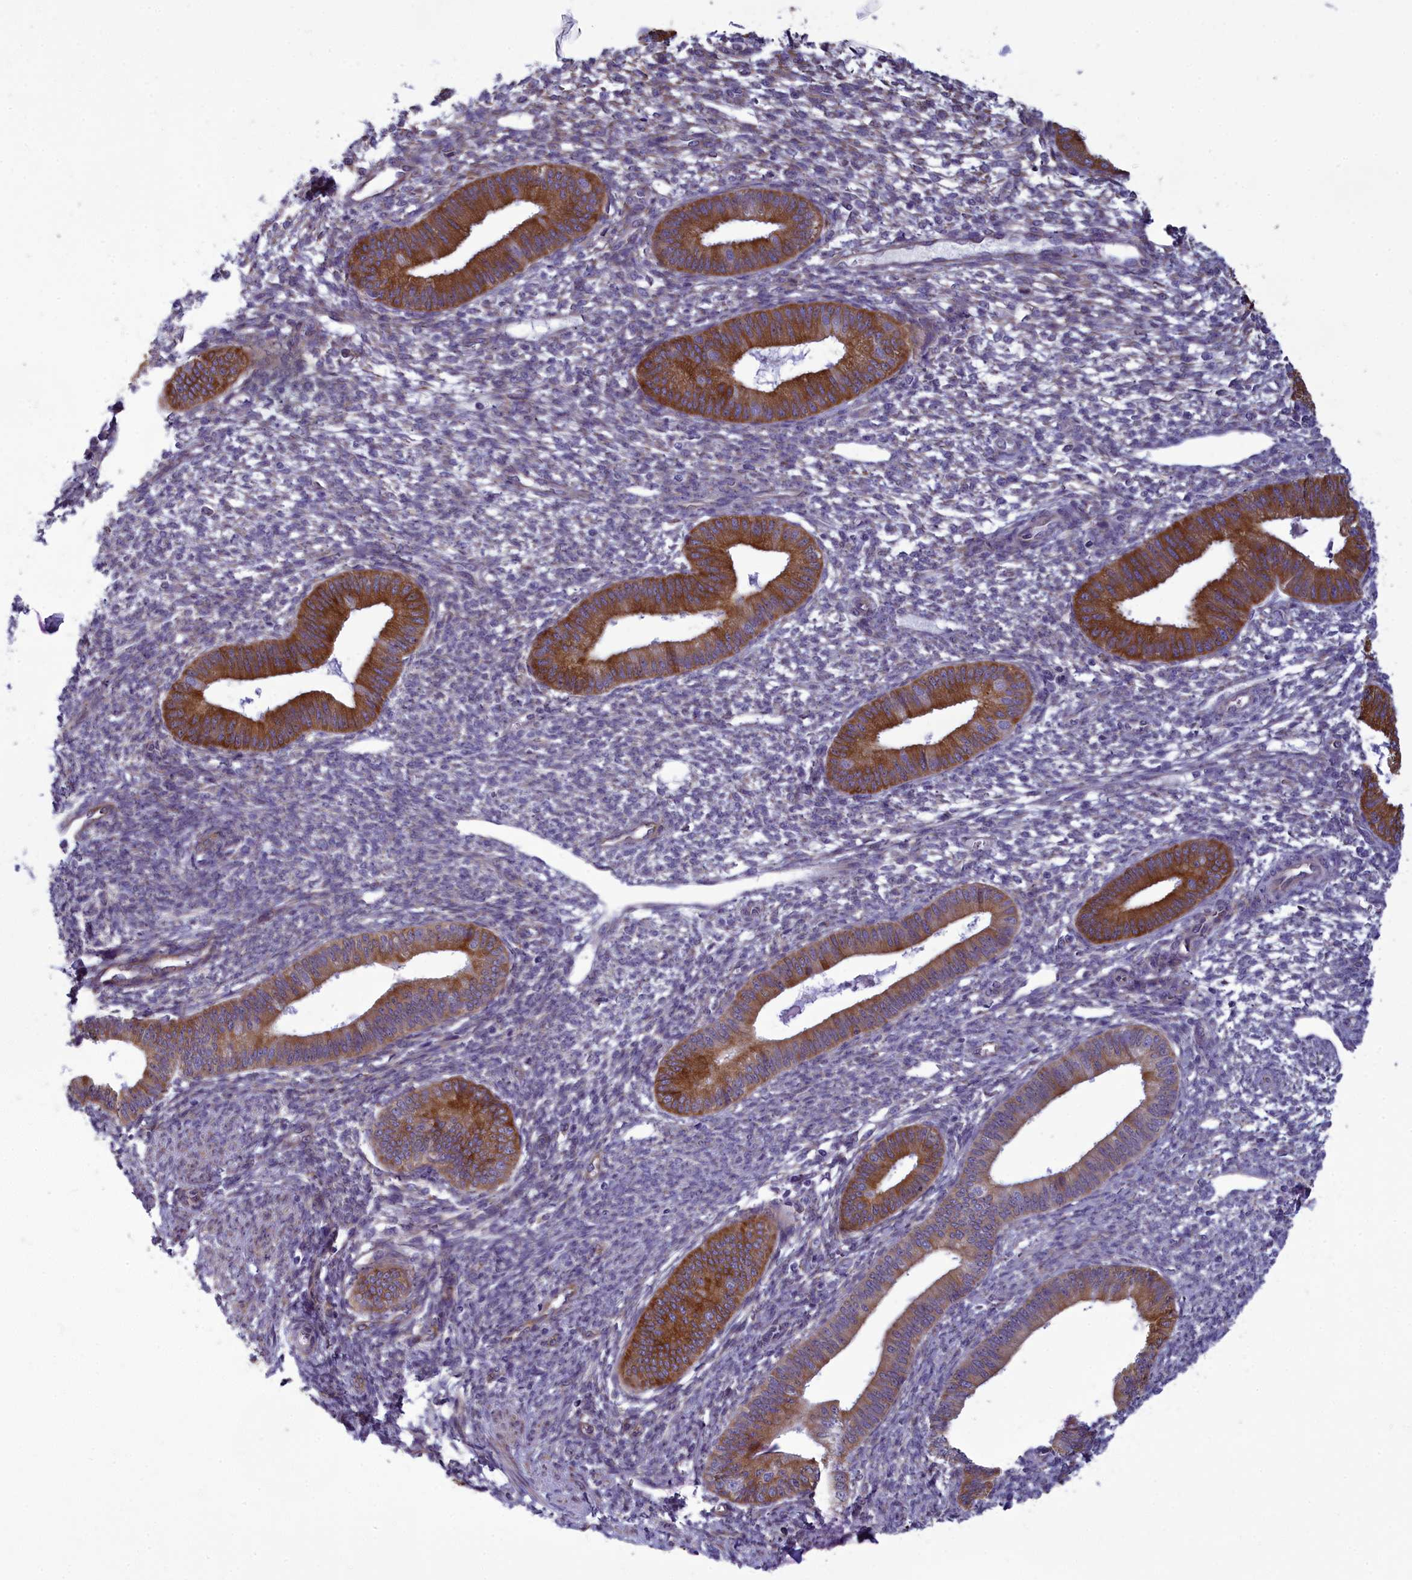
{"staining": {"intensity": "negative", "quantity": "none", "location": "none"}, "tissue": "endometrium", "cell_type": "Cells in endometrial stroma", "image_type": "normal", "snomed": [{"axis": "morphology", "description": "Normal tissue, NOS"}, {"axis": "topography", "description": "Endometrium"}], "caption": "IHC of normal human endometrium exhibits no expression in cells in endometrial stroma.", "gene": "CENATAC", "patient": {"sex": "female", "age": 46}}